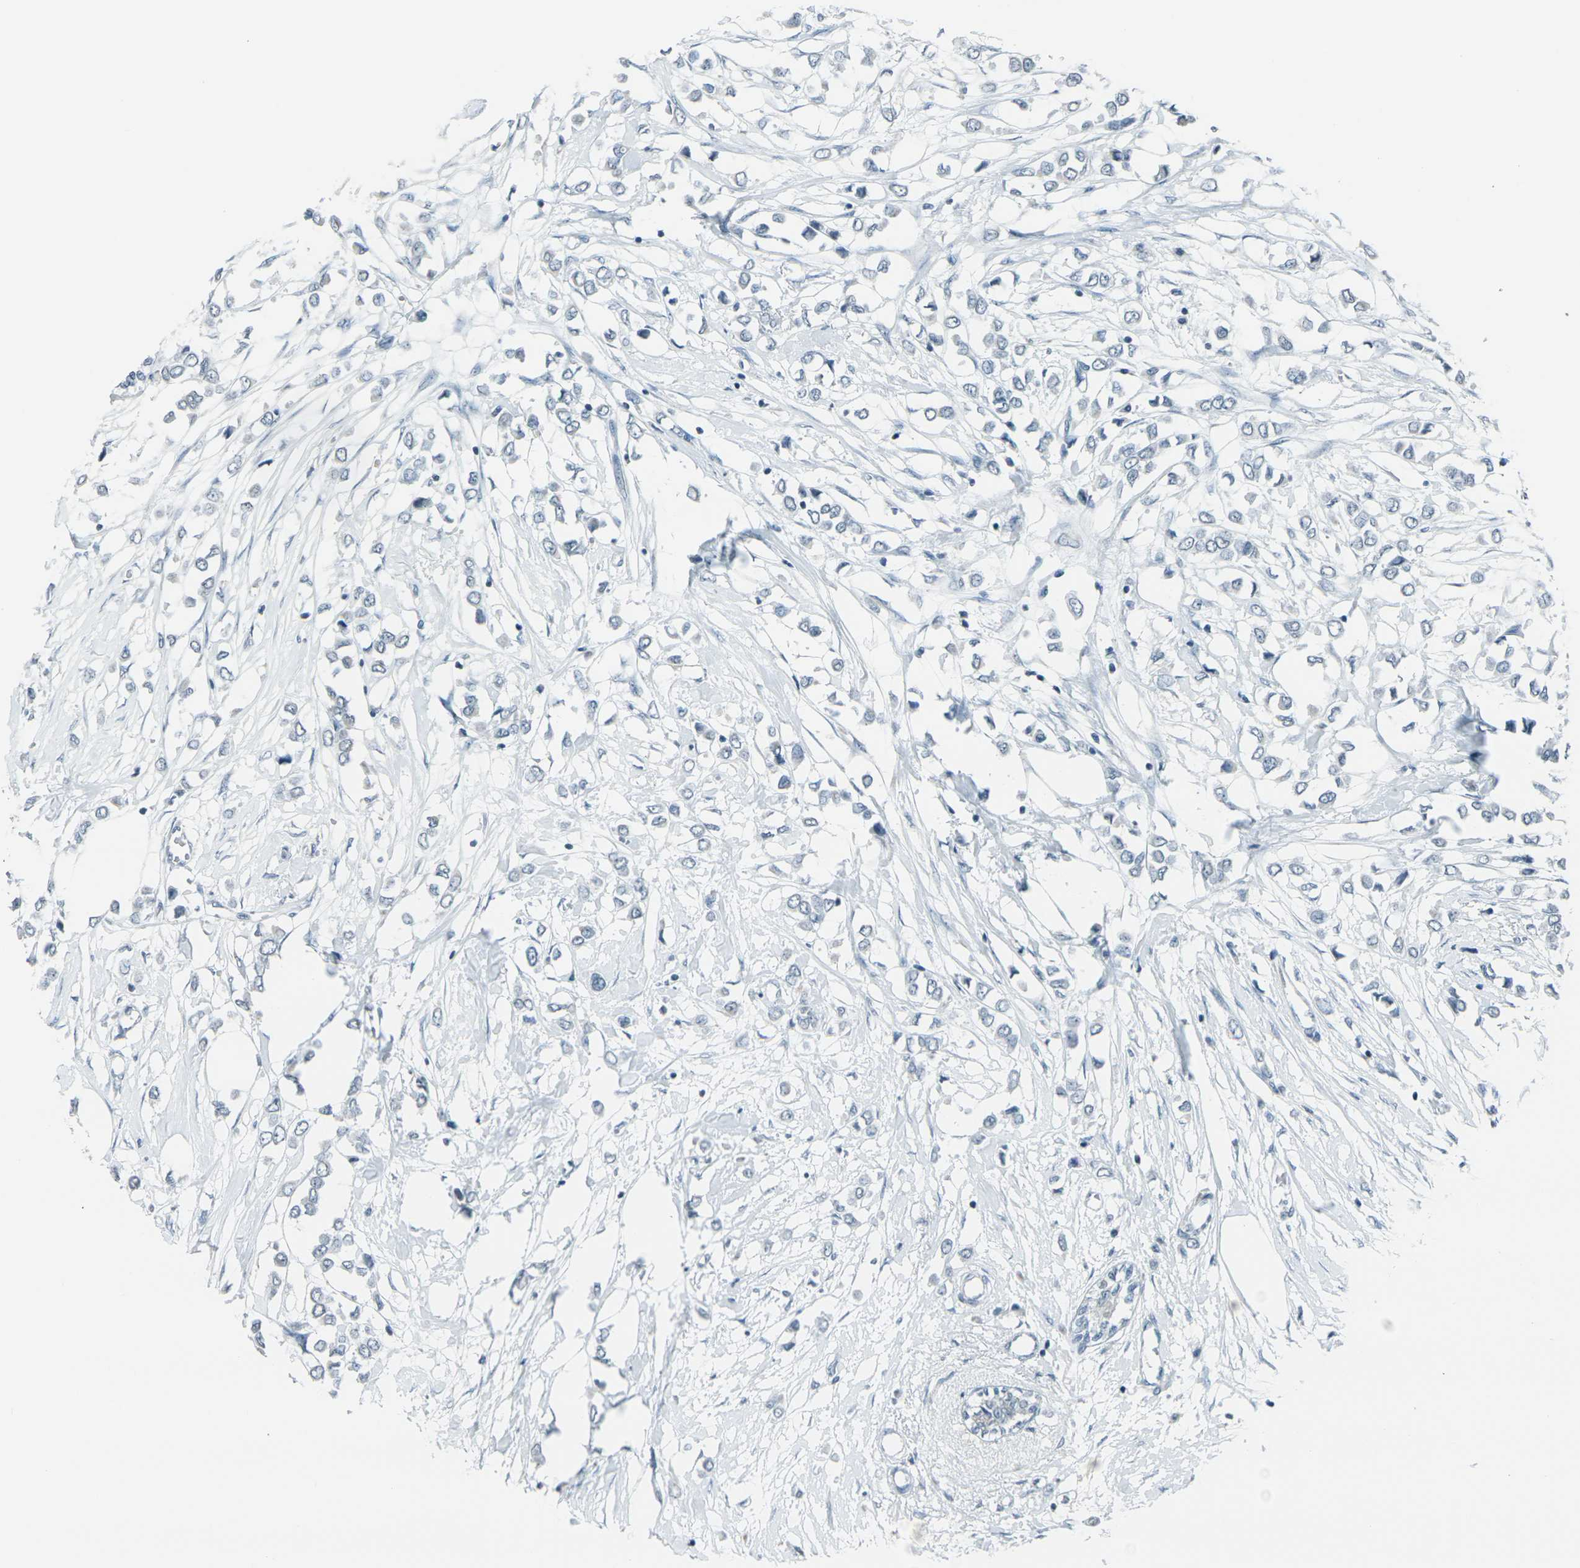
{"staining": {"intensity": "negative", "quantity": "none", "location": "none"}, "tissue": "breast cancer", "cell_type": "Tumor cells", "image_type": "cancer", "snomed": [{"axis": "morphology", "description": "Lobular carcinoma"}, {"axis": "topography", "description": "Breast"}], "caption": "There is no significant positivity in tumor cells of breast cancer (lobular carcinoma).", "gene": "H2BC1", "patient": {"sex": "female", "age": 51}}